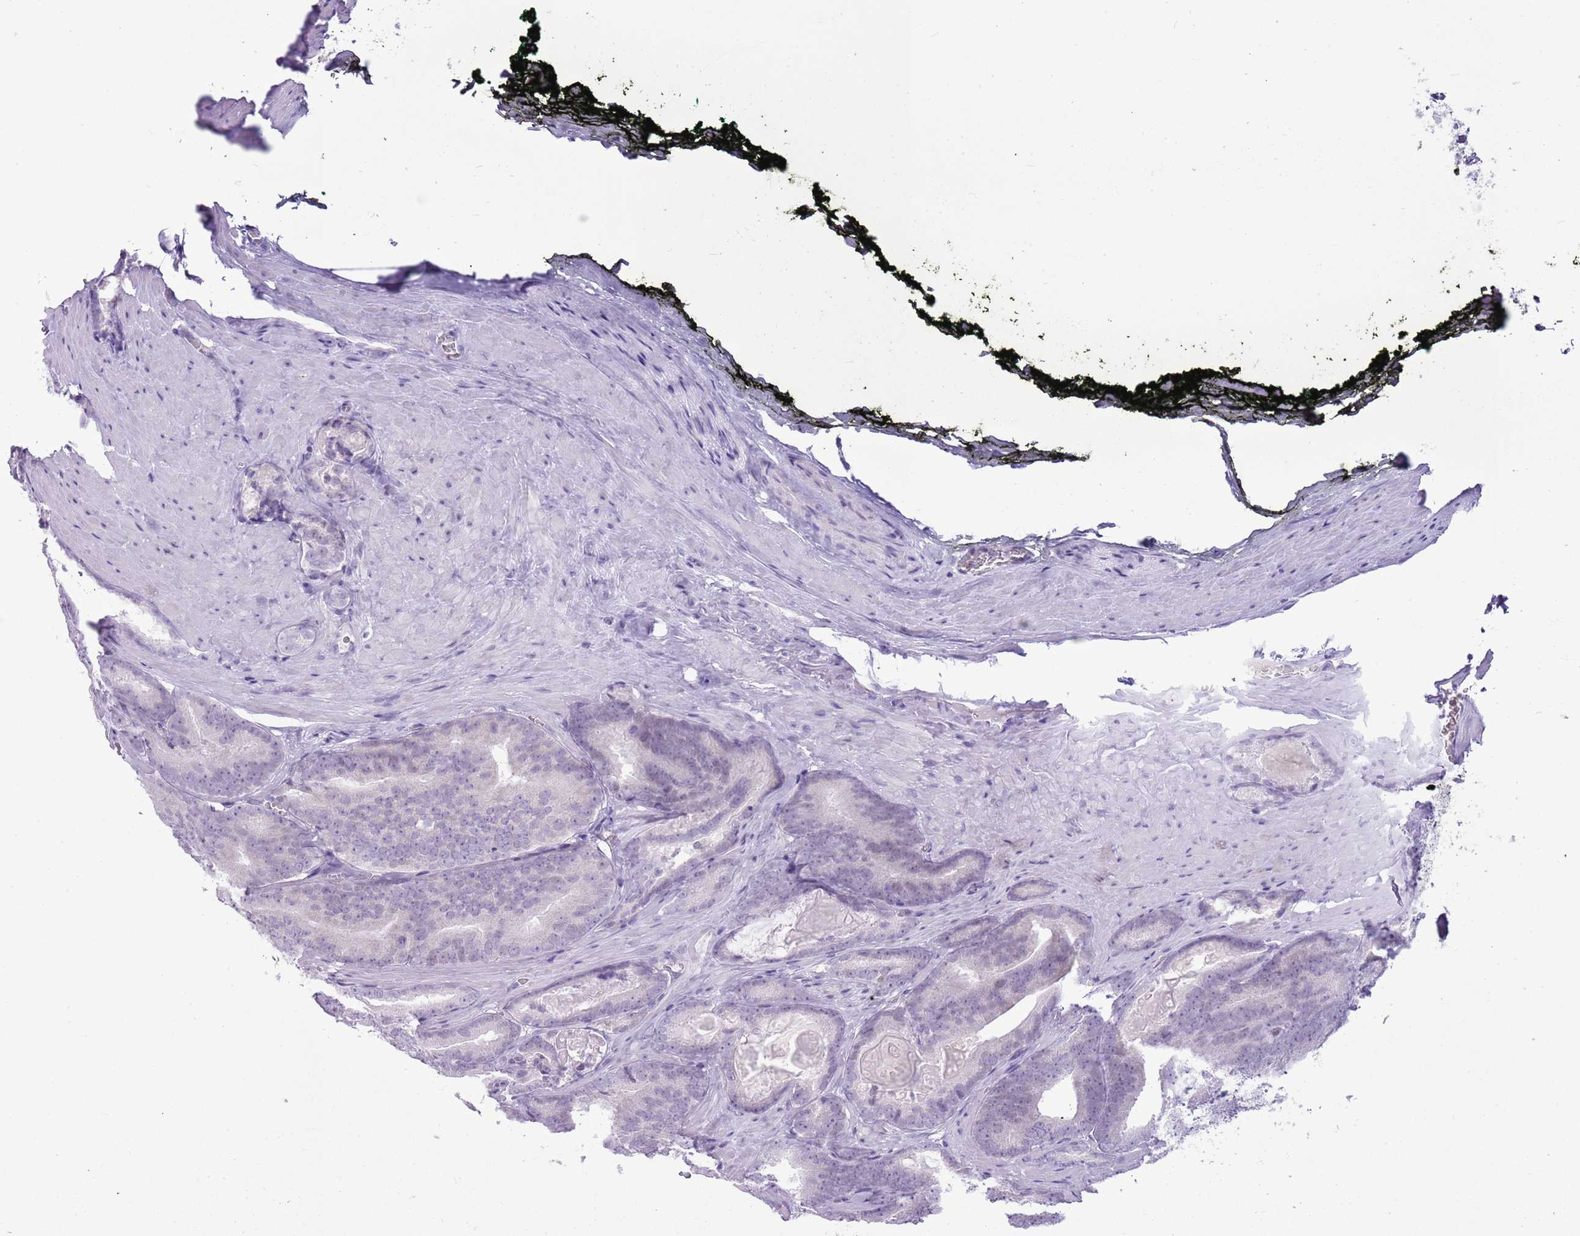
{"staining": {"intensity": "negative", "quantity": "none", "location": "none"}, "tissue": "prostate cancer", "cell_type": "Tumor cells", "image_type": "cancer", "snomed": [{"axis": "morphology", "description": "Adenocarcinoma, High grade"}, {"axis": "topography", "description": "Prostate"}], "caption": "IHC image of human prostate cancer (high-grade adenocarcinoma) stained for a protein (brown), which exhibits no staining in tumor cells.", "gene": "RPL3L", "patient": {"sex": "male", "age": 66}}